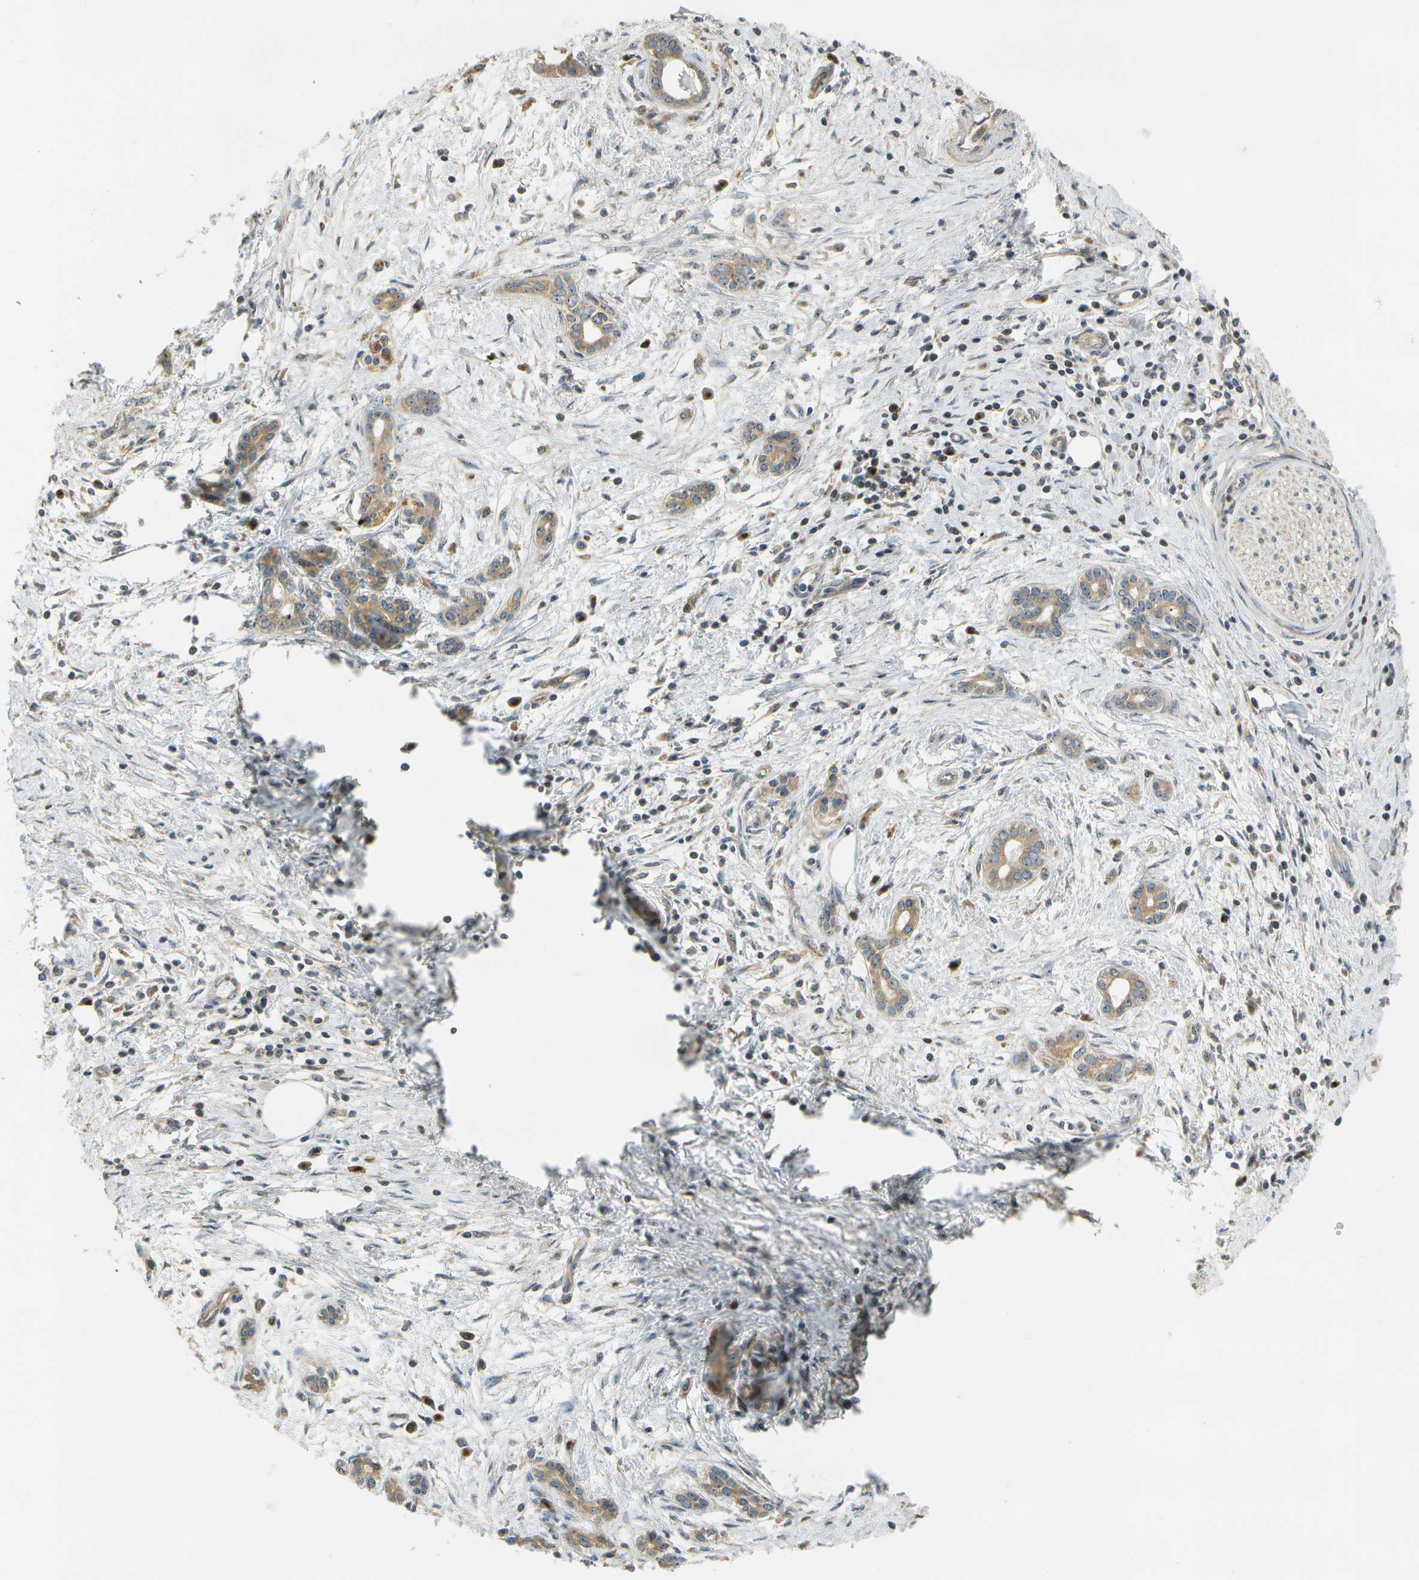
{"staining": {"intensity": "moderate", "quantity": ">75%", "location": "cytoplasmic/membranous,nuclear"}, "tissue": "pancreatic cancer", "cell_type": "Tumor cells", "image_type": "cancer", "snomed": [{"axis": "morphology", "description": "Adenocarcinoma, NOS"}, {"axis": "topography", "description": "Pancreas"}], "caption": "Immunohistochemistry (IHC) histopathology image of human adenocarcinoma (pancreatic) stained for a protein (brown), which demonstrates medium levels of moderate cytoplasmic/membranous and nuclear expression in approximately >75% of tumor cells.", "gene": "LRP12", "patient": {"sex": "female", "age": 70}}